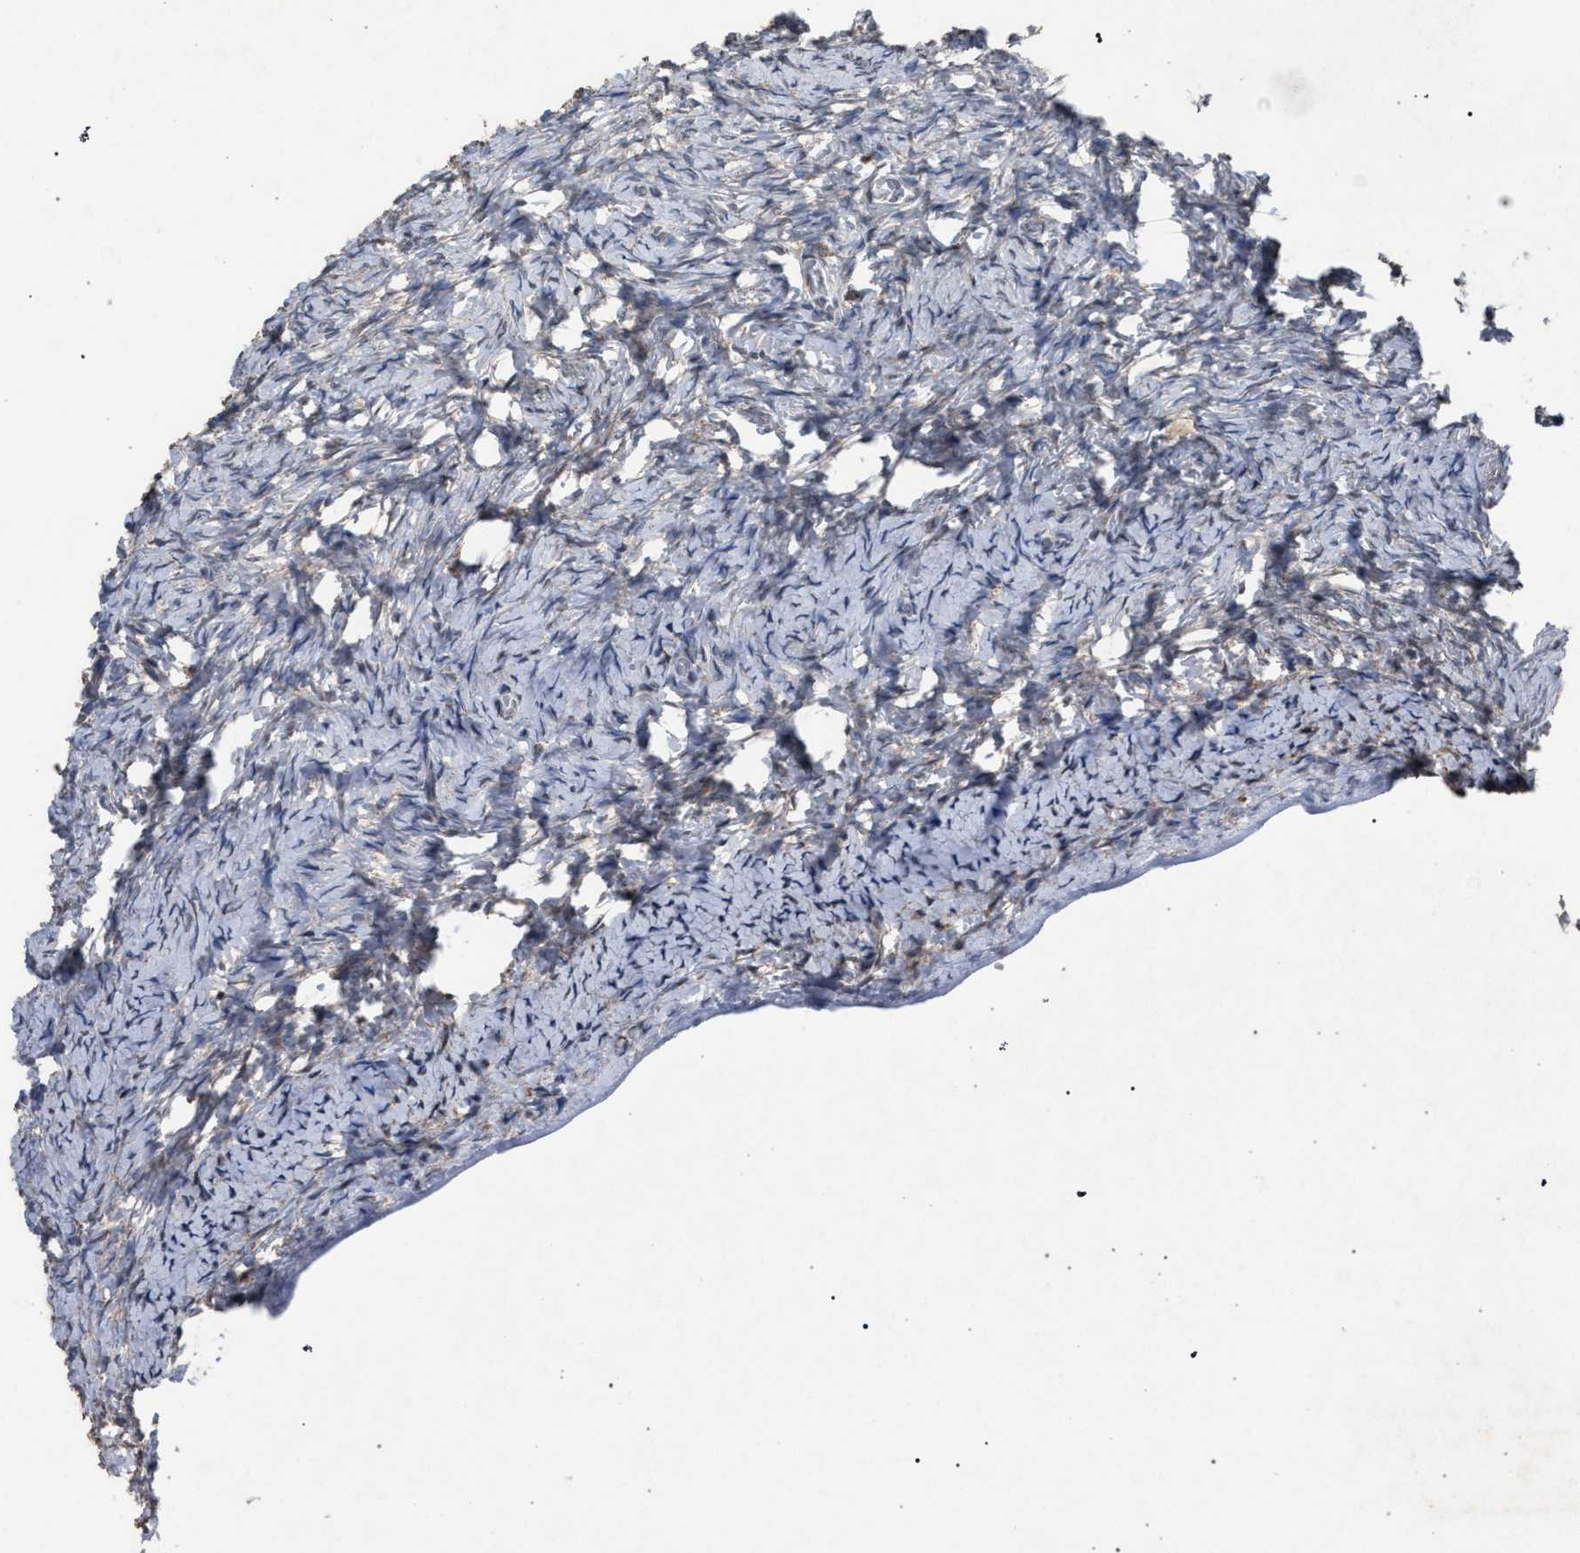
{"staining": {"intensity": "weak", "quantity": "<25%", "location": "cytoplasmic/membranous"}, "tissue": "ovary", "cell_type": "Ovarian stroma cells", "image_type": "normal", "snomed": [{"axis": "morphology", "description": "Normal tissue, NOS"}, {"axis": "topography", "description": "Ovary"}], "caption": "Immunohistochemistry micrograph of normal ovary: human ovary stained with DAB reveals no significant protein positivity in ovarian stroma cells.", "gene": "HSD17B4", "patient": {"sex": "female", "age": 27}}